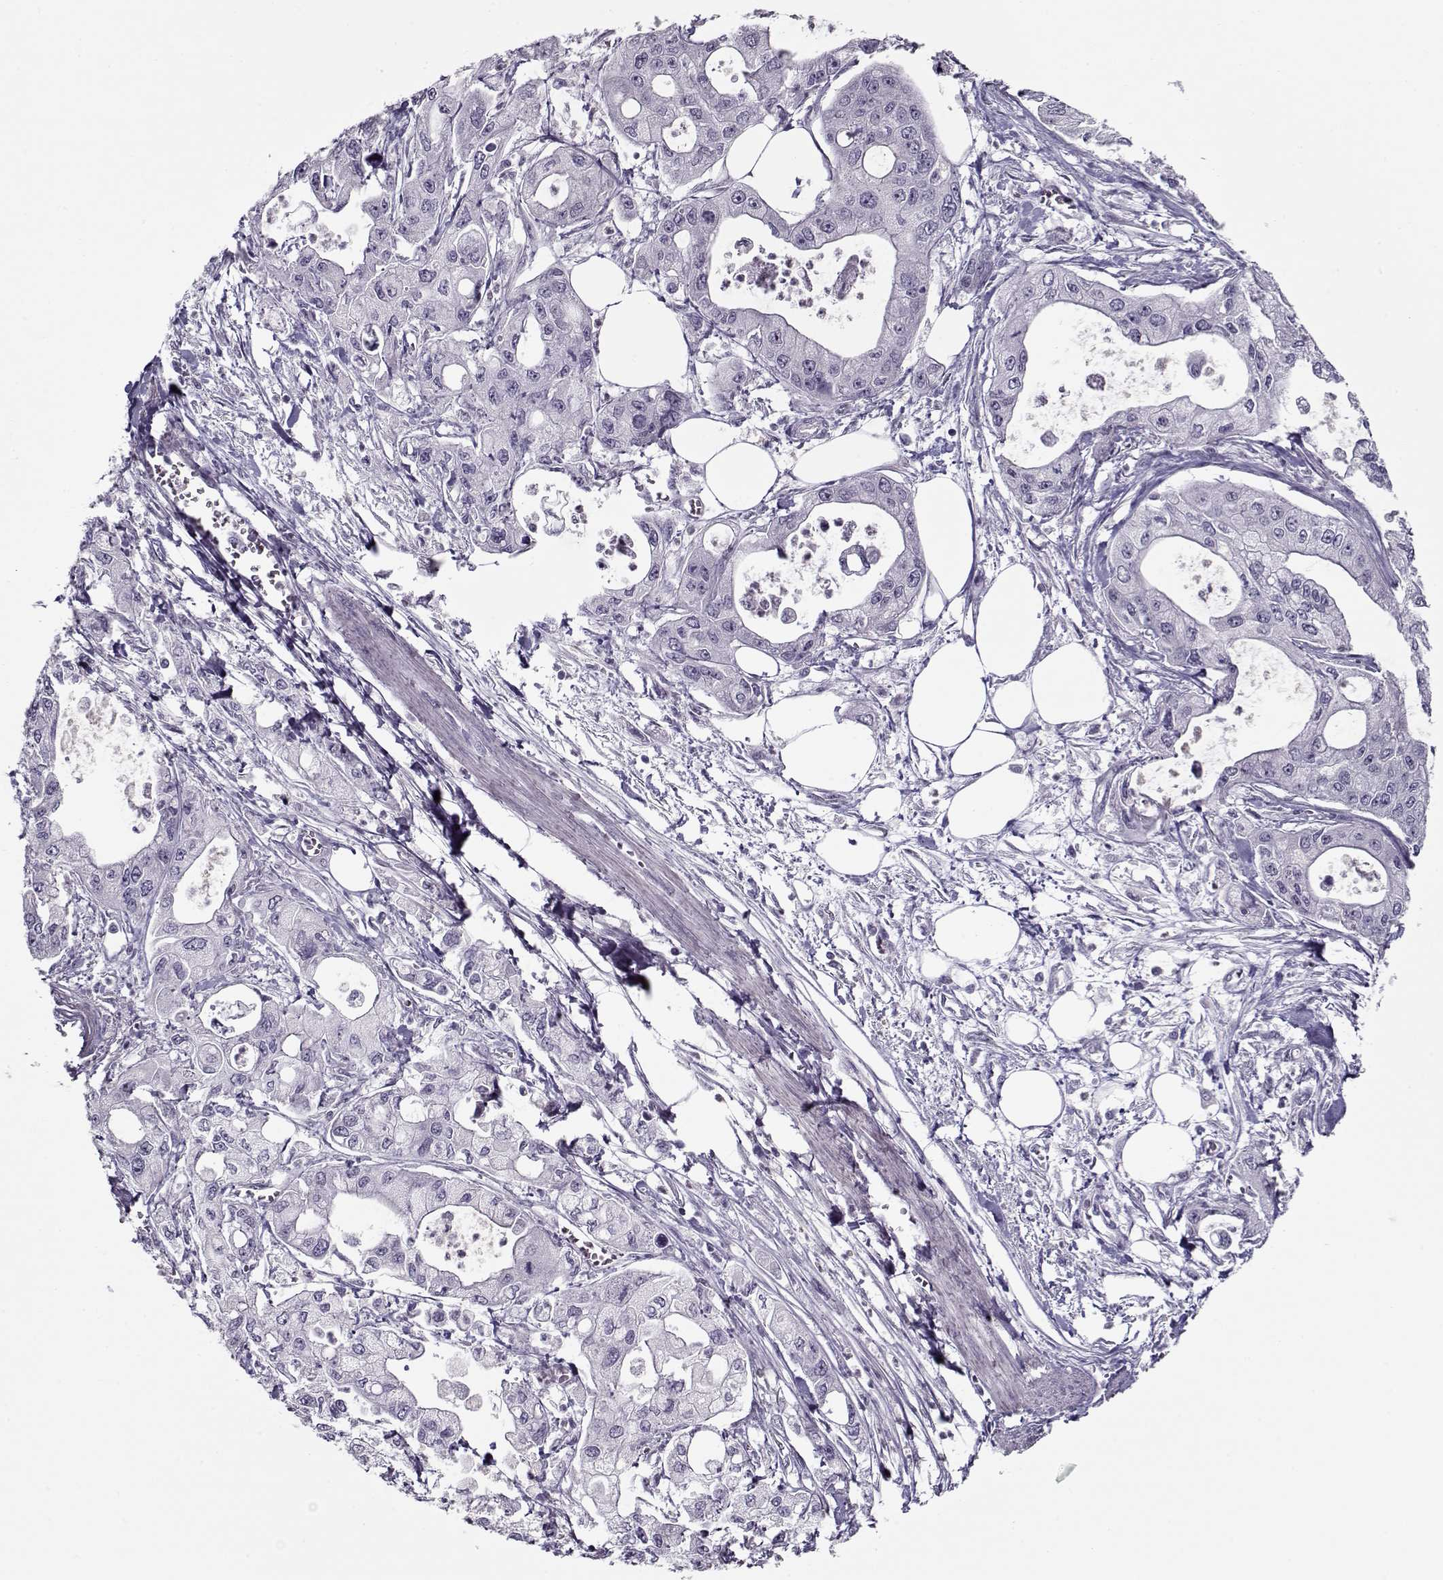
{"staining": {"intensity": "negative", "quantity": "none", "location": "none"}, "tissue": "pancreatic cancer", "cell_type": "Tumor cells", "image_type": "cancer", "snomed": [{"axis": "morphology", "description": "Adenocarcinoma, NOS"}, {"axis": "topography", "description": "Pancreas"}], "caption": "Immunohistochemistry (IHC) image of human pancreatic cancer (adenocarcinoma) stained for a protein (brown), which exhibits no staining in tumor cells.", "gene": "CIBAR1", "patient": {"sex": "male", "age": 70}}